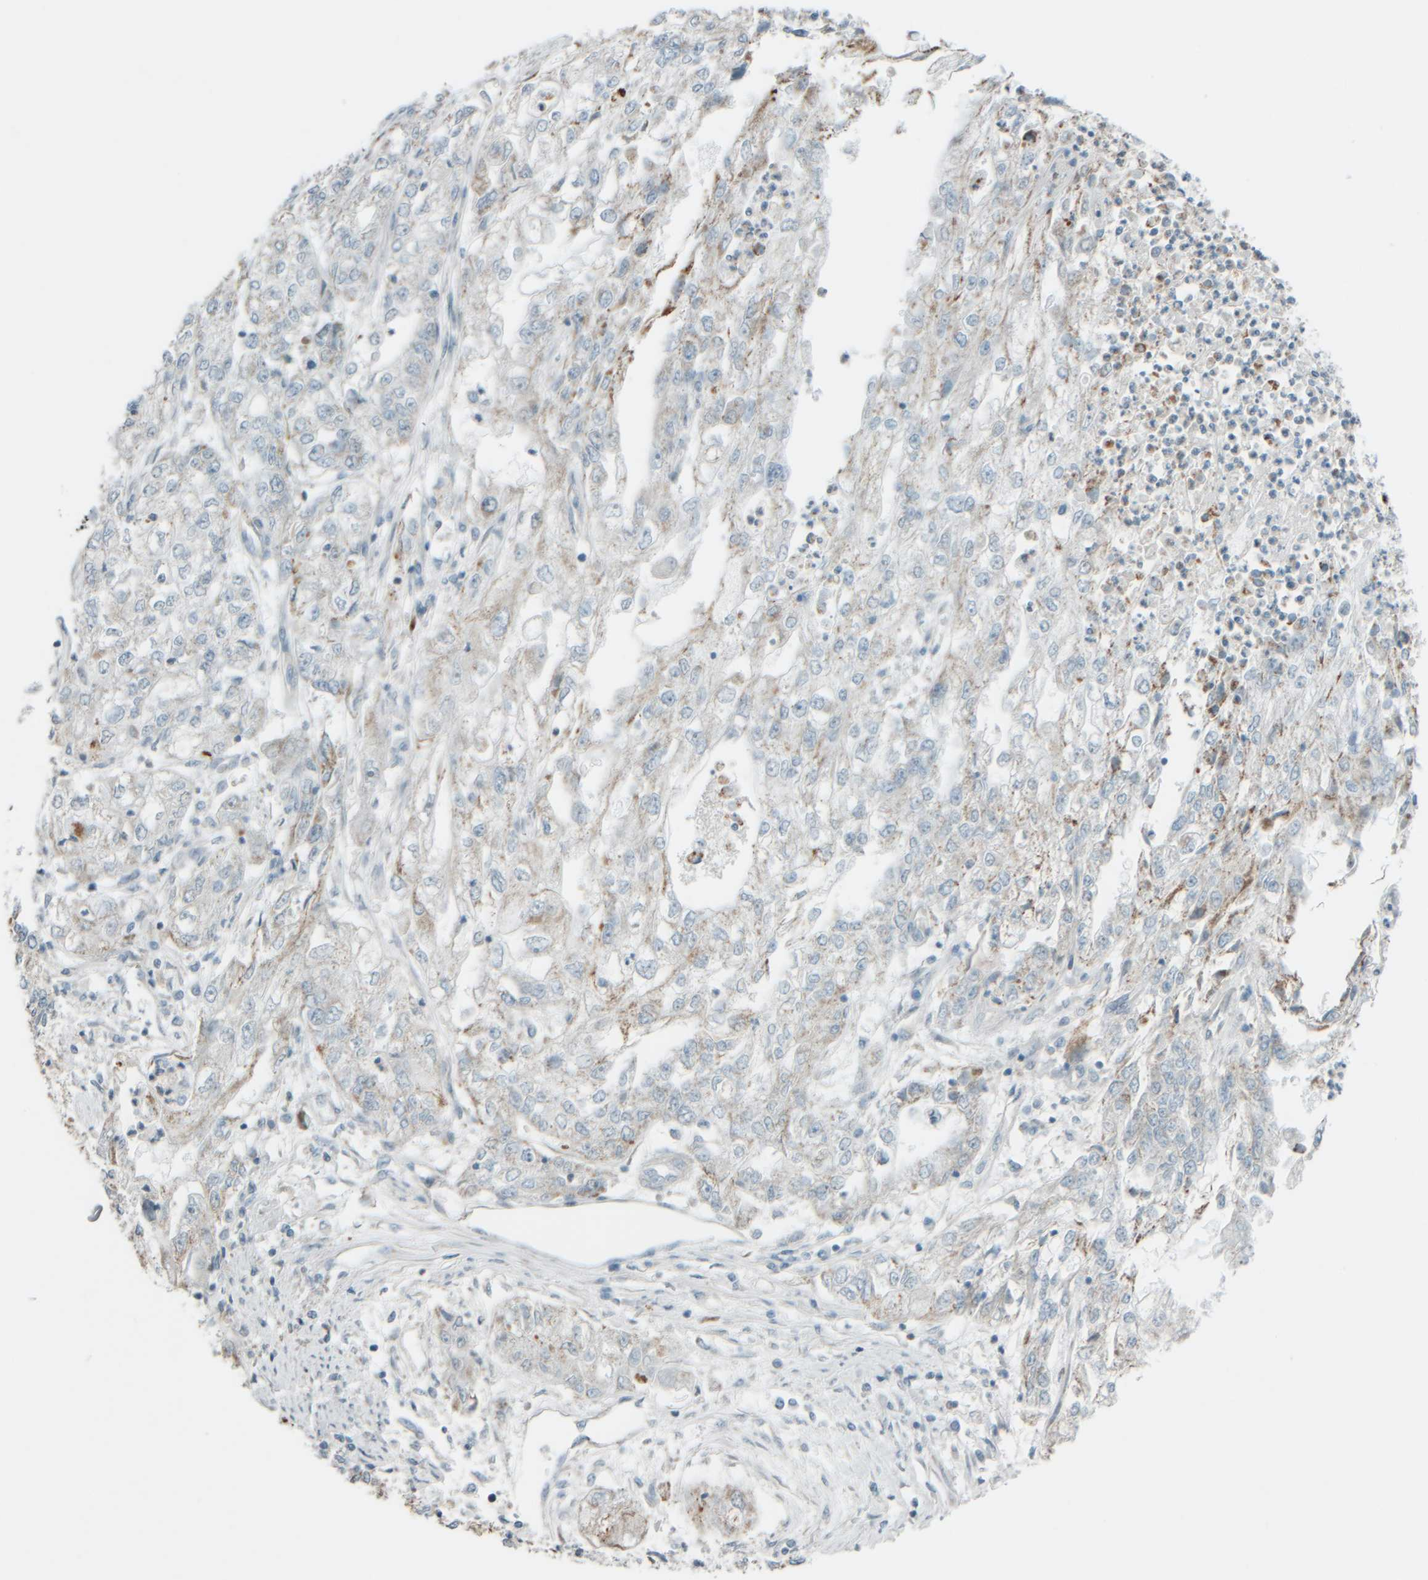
{"staining": {"intensity": "moderate", "quantity": "<25%", "location": "cytoplasmic/membranous"}, "tissue": "endometrial cancer", "cell_type": "Tumor cells", "image_type": "cancer", "snomed": [{"axis": "morphology", "description": "Adenocarcinoma, NOS"}, {"axis": "topography", "description": "Endometrium"}], "caption": "The immunohistochemical stain highlights moderate cytoplasmic/membranous staining in tumor cells of adenocarcinoma (endometrial) tissue.", "gene": "PTGES3L-AARSD1", "patient": {"sex": "female", "age": 49}}